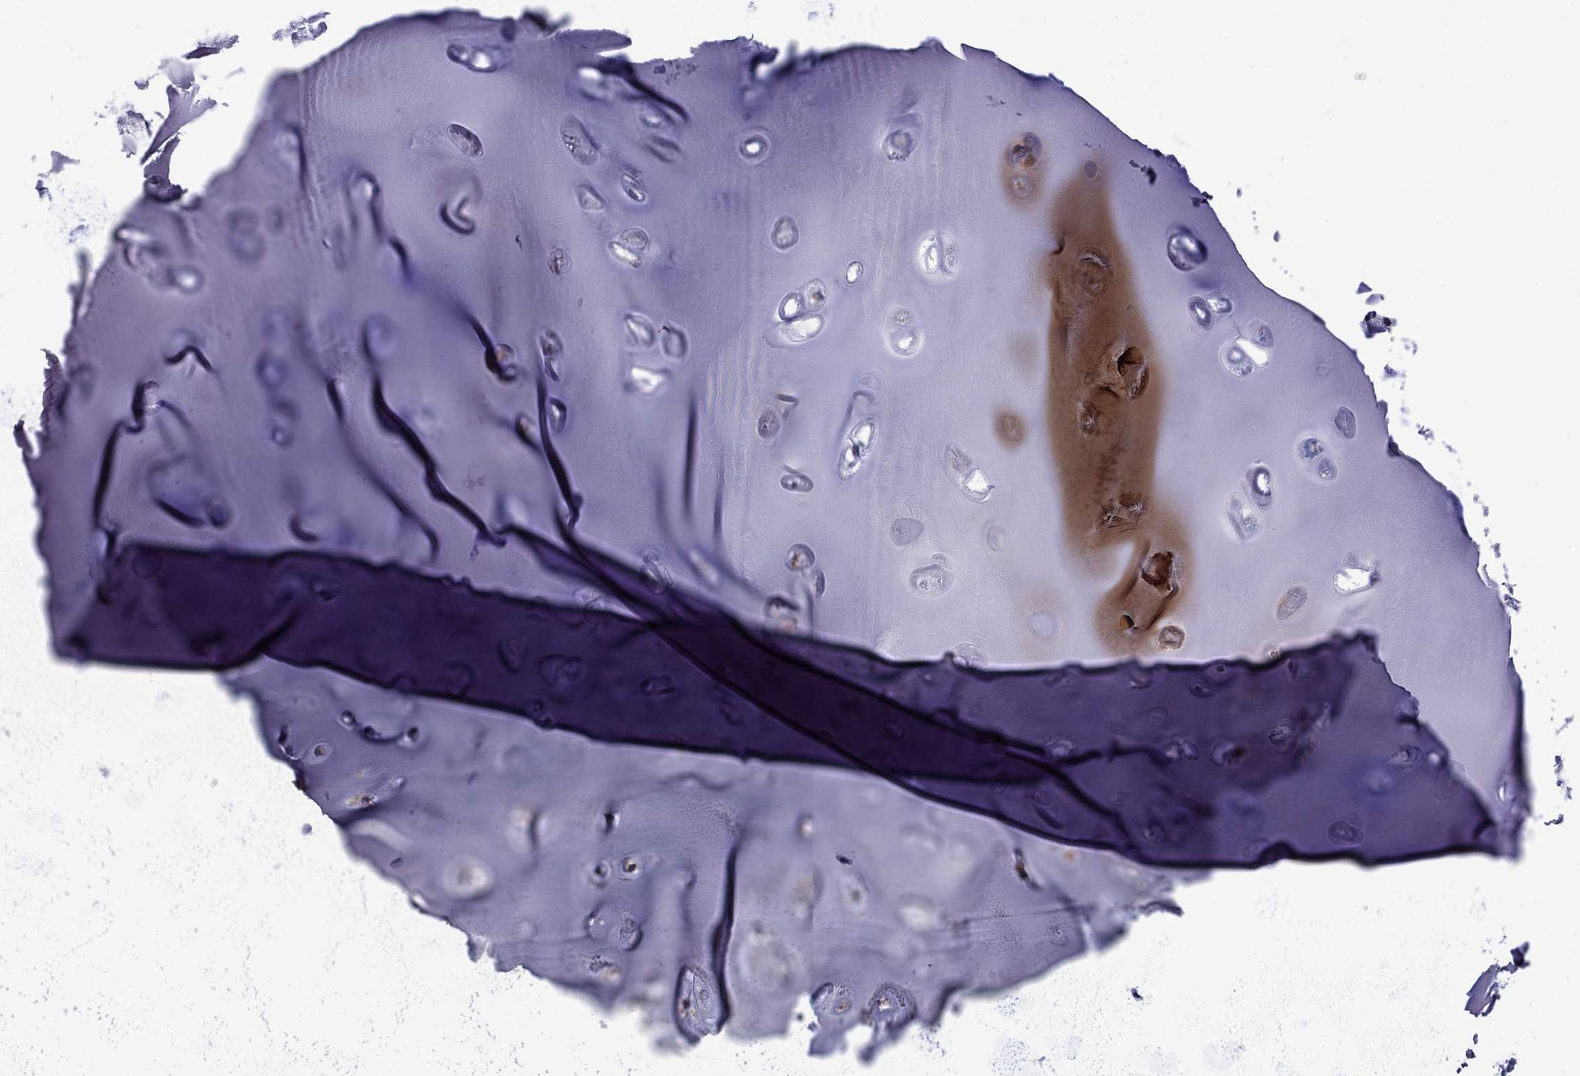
{"staining": {"intensity": "negative", "quantity": "none", "location": "none"}, "tissue": "soft tissue", "cell_type": "Chondrocytes", "image_type": "normal", "snomed": [{"axis": "morphology", "description": "Normal tissue, NOS"}, {"axis": "topography", "description": "Cartilage tissue"}], "caption": "Photomicrograph shows no significant protein staining in chondrocytes of benign soft tissue.", "gene": "SNTA1", "patient": {"sex": "male", "age": 81}}